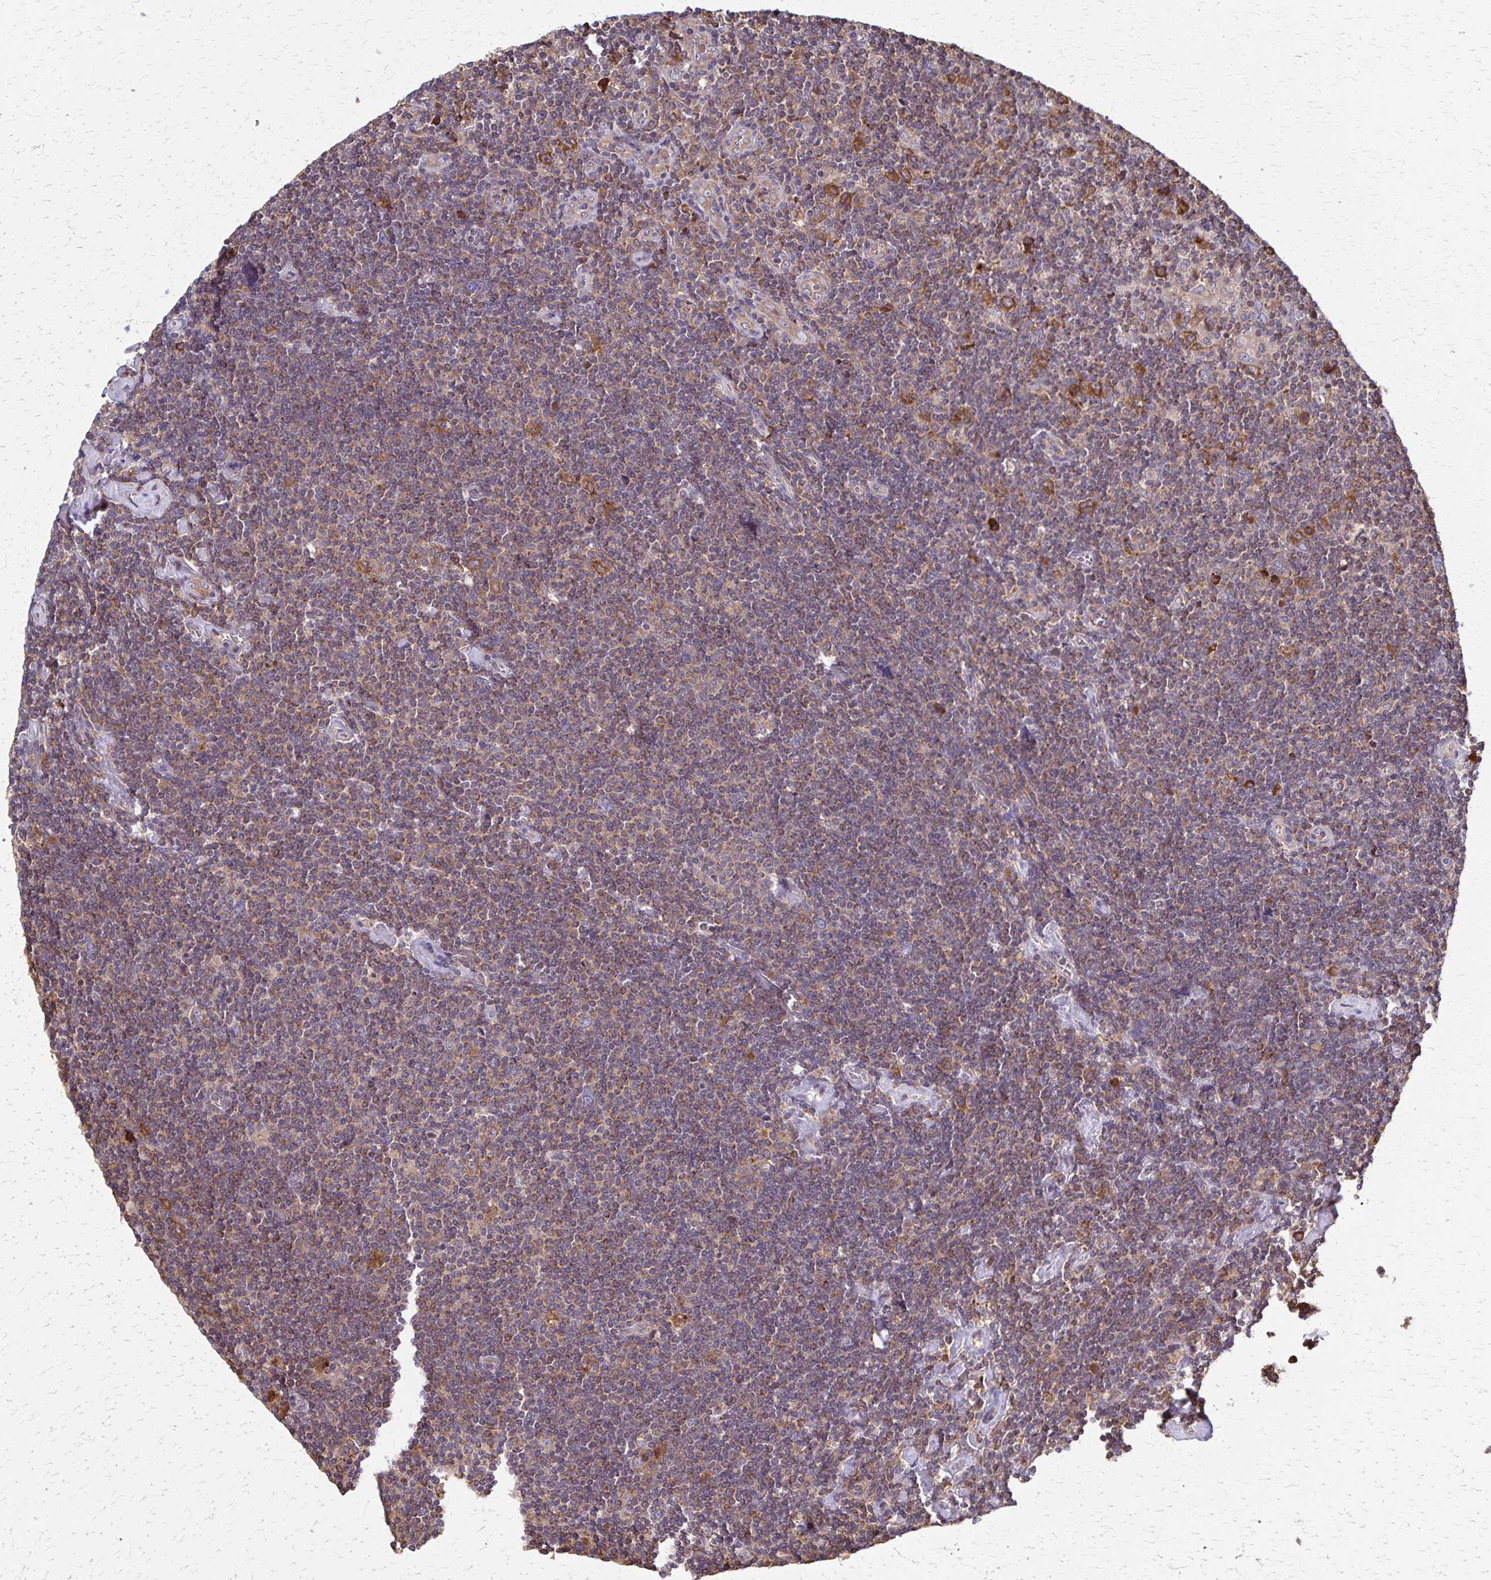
{"staining": {"intensity": "moderate", "quantity": "25%-75%", "location": "cytoplasmic/membranous"}, "tissue": "lymphoma", "cell_type": "Tumor cells", "image_type": "cancer", "snomed": [{"axis": "morphology", "description": "Hodgkin's disease, NOS"}, {"axis": "topography", "description": "Lymph node"}], "caption": "High-power microscopy captured an IHC histopathology image of lymphoma, revealing moderate cytoplasmic/membranous staining in approximately 25%-75% of tumor cells.", "gene": "EEF2", "patient": {"sex": "male", "age": 40}}